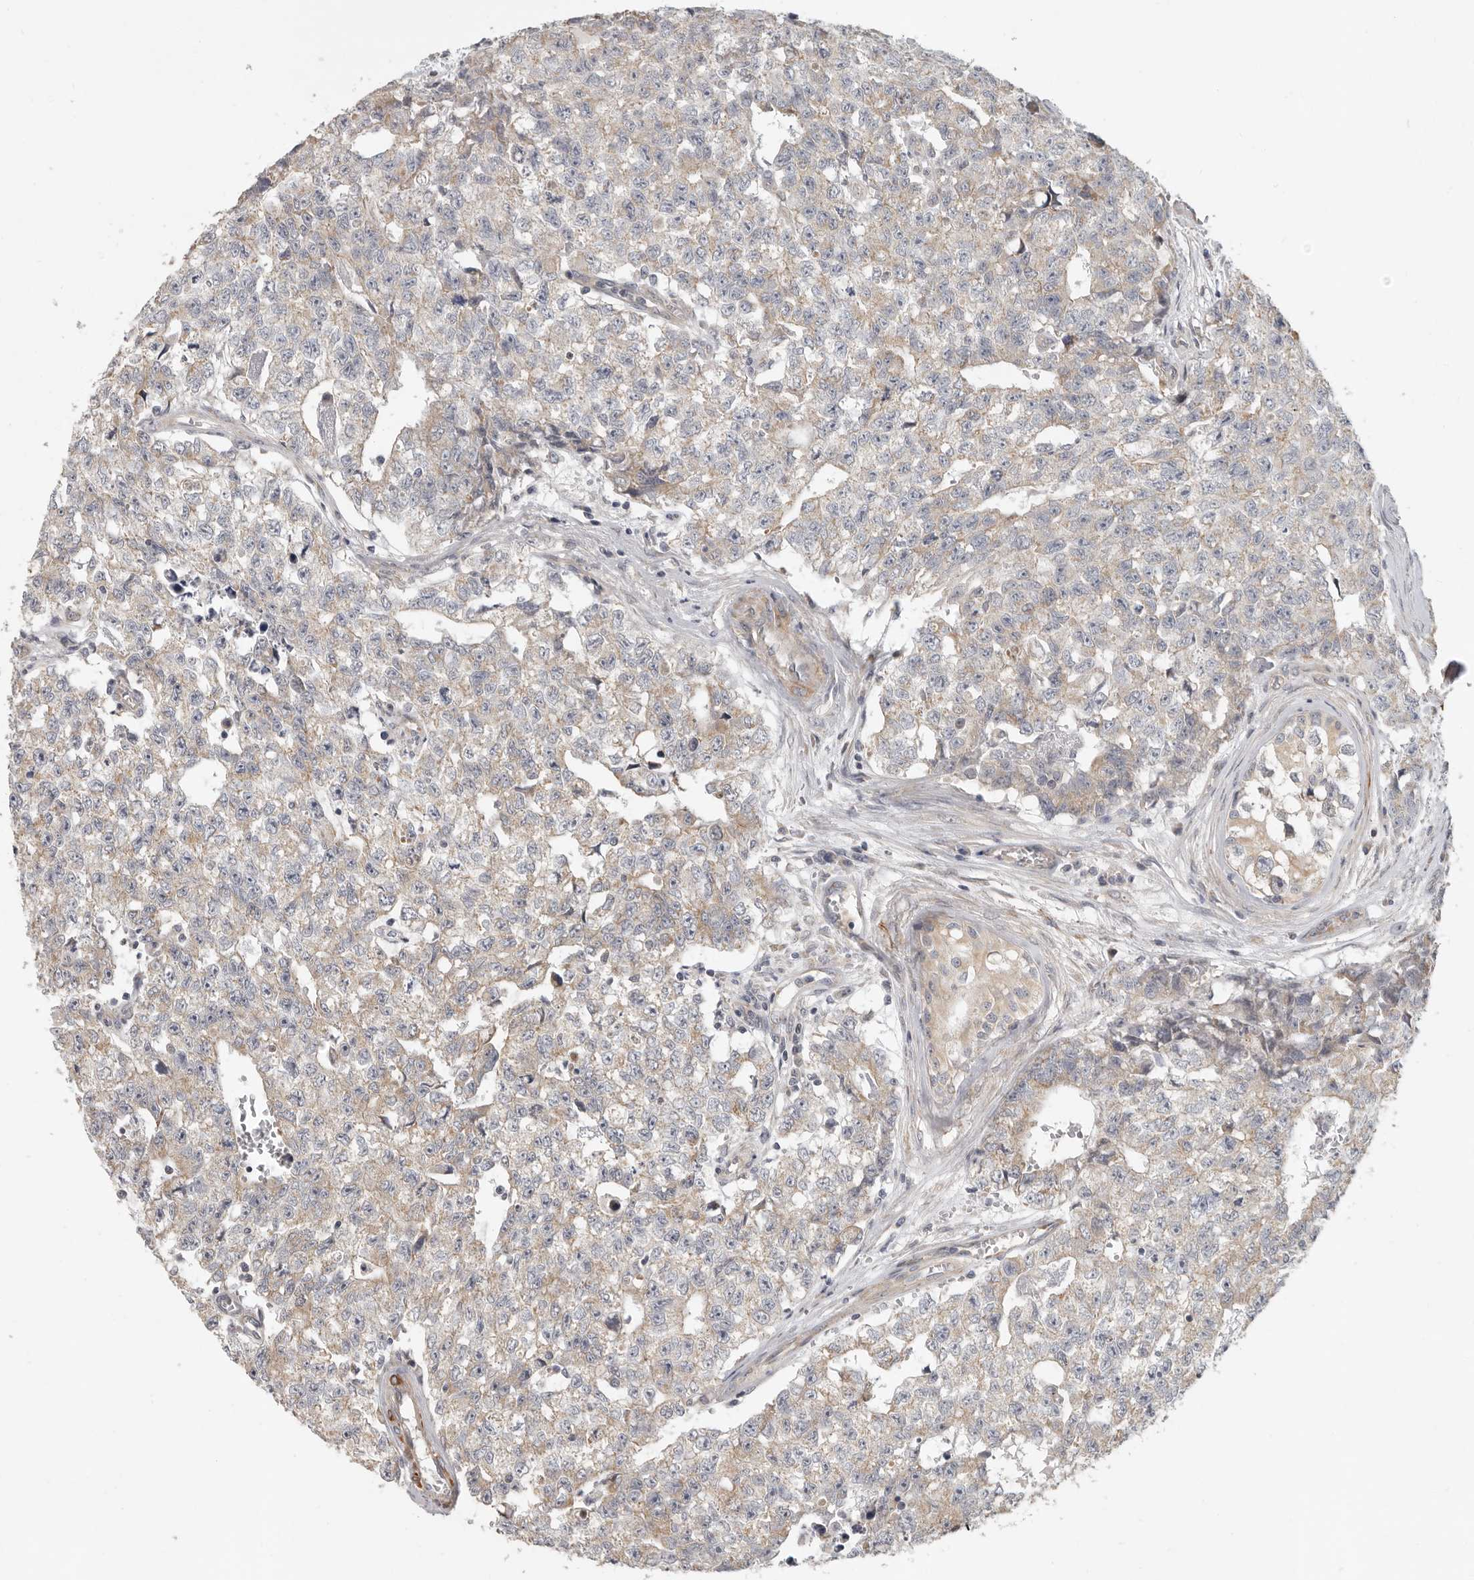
{"staining": {"intensity": "weak", "quantity": "25%-75%", "location": "cytoplasmic/membranous"}, "tissue": "testis cancer", "cell_type": "Tumor cells", "image_type": "cancer", "snomed": [{"axis": "morphology", "description": "Carcinoma, Embryonal, NOS"}, {"axis": "topography", "description": "Testis"}], "caption": "DAB (3,3'-diaminobenzidine) immunohistochemical staining of human testis embryonal carcinoma displays weak cytoplasmic/membranous protein positivity in approximately 25%-75% of tumor cells.", "gene": "UNK", "patient": {"sex": "male", "age": 28}}